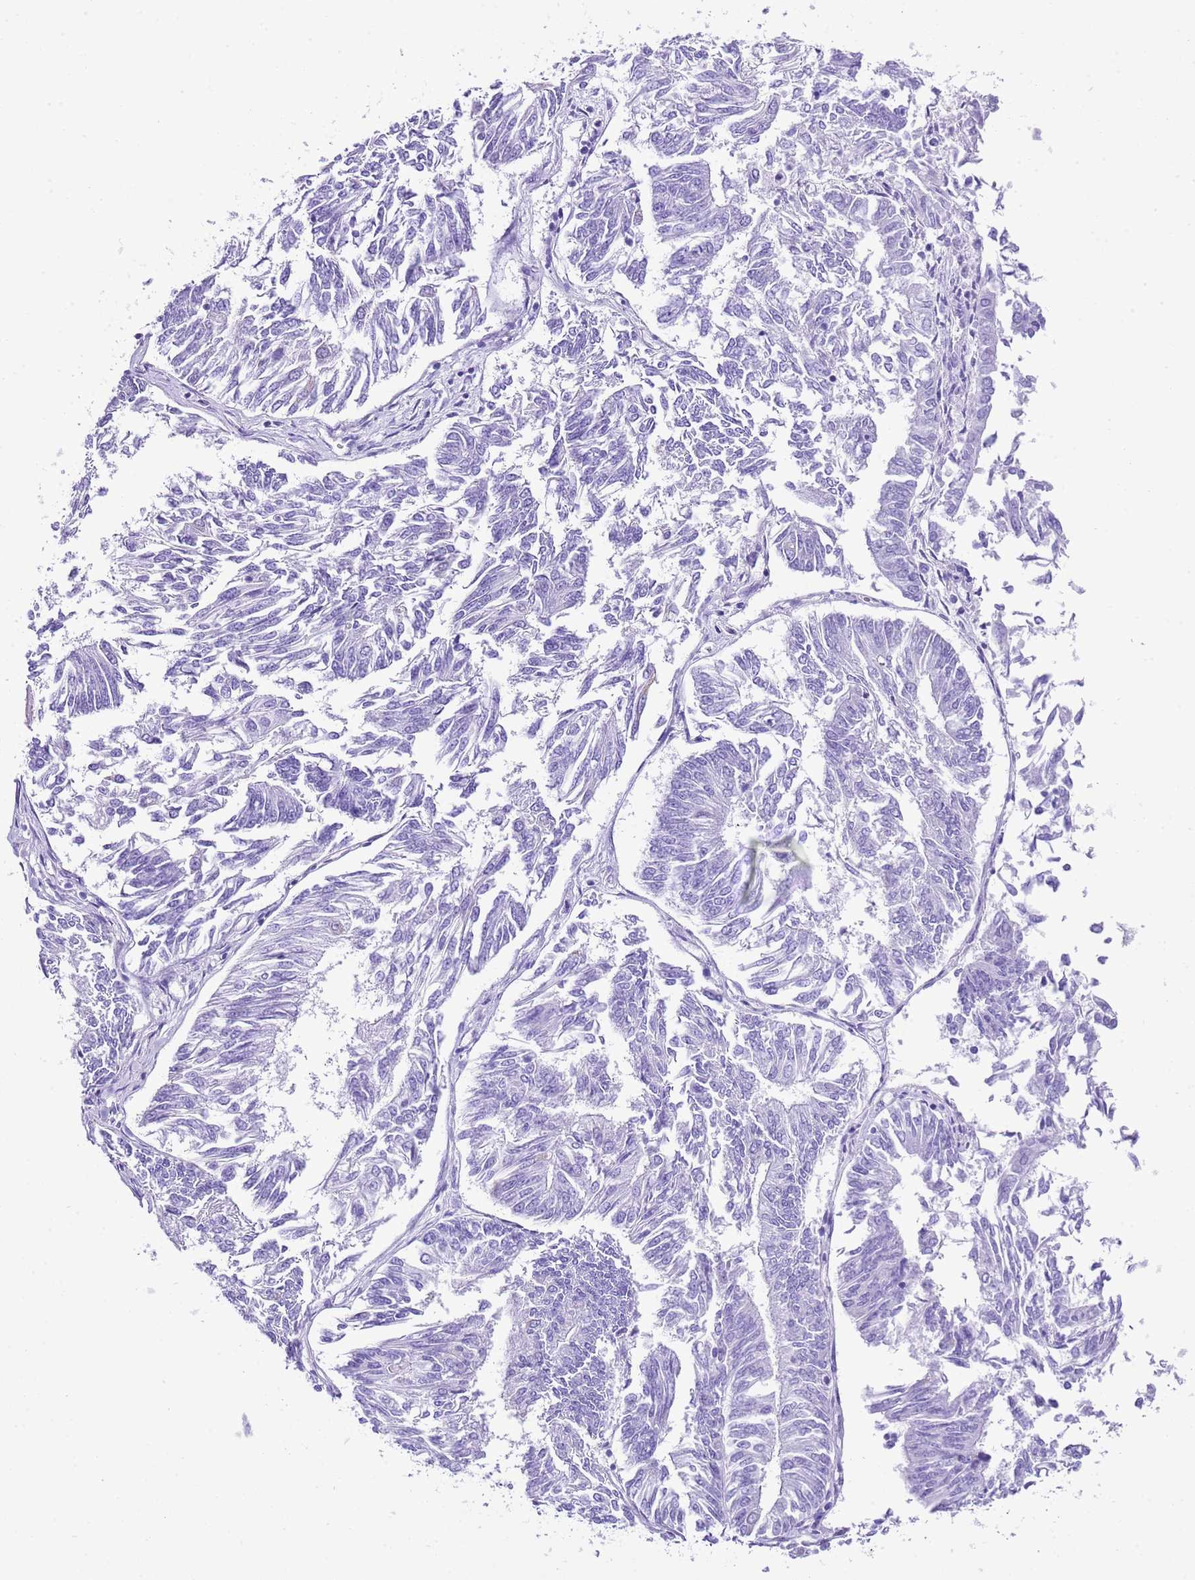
{"staining": {"intensity": "negative", "quantity": "none", "location": "none"}, "tissue": "endometrial cancer", "cell_type": "Tumor cells", "image_type": "cancer", "snomed": [{"axis": "morphology", "description": "Adenocarcinoma, NOS"}, {"axis": "topography", "description": "Endometrium"}], "caption": "The IHC photomicrograph has no significant positivity in tumor cells of endometrial cancer tissue. Nuclei are stained in blue.", "gene": "KCNC1", "patient": {"sex": "female", "age": 58}}